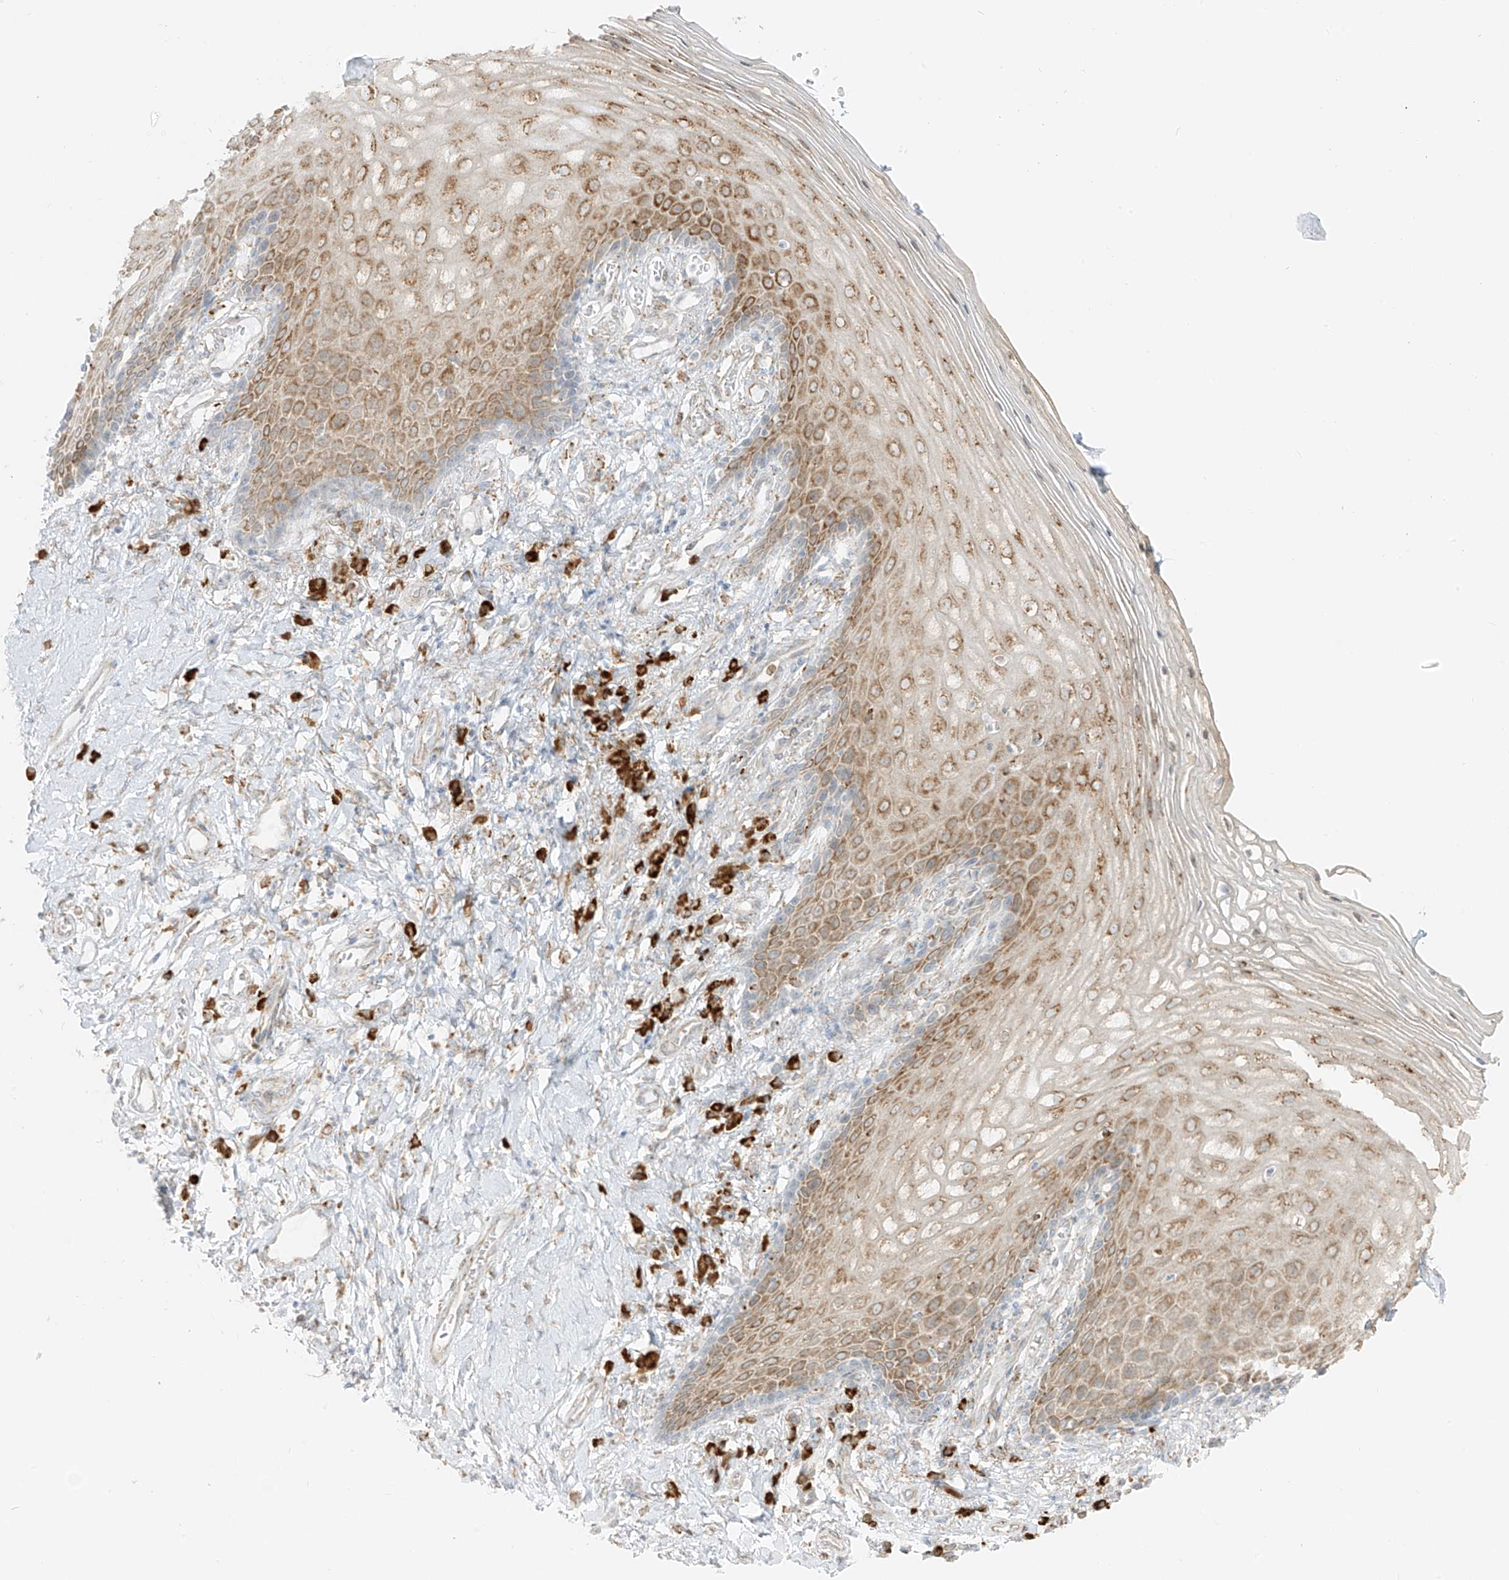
{"staining": {"intensity": "moderate", "quantity": ">75%", "location": "cytoplasmic/membranous"}, "tissue": "vagina", "cell_type": "Squamous epithelial cells", "image_type": "normal", "snomed": [{"axis": "morphology", "description": "Normal tissue, NOS"}, {"axis": "topography", "description": "Vagina"}], "caption": "Immunohistochemical staining of normal vagina reveals moderate cytoplasmic/membranous protein staining in about >75% of squamous epithelial cells.", "gene": "LRRC59", "patient": {"sex": "female", "age": 60}}